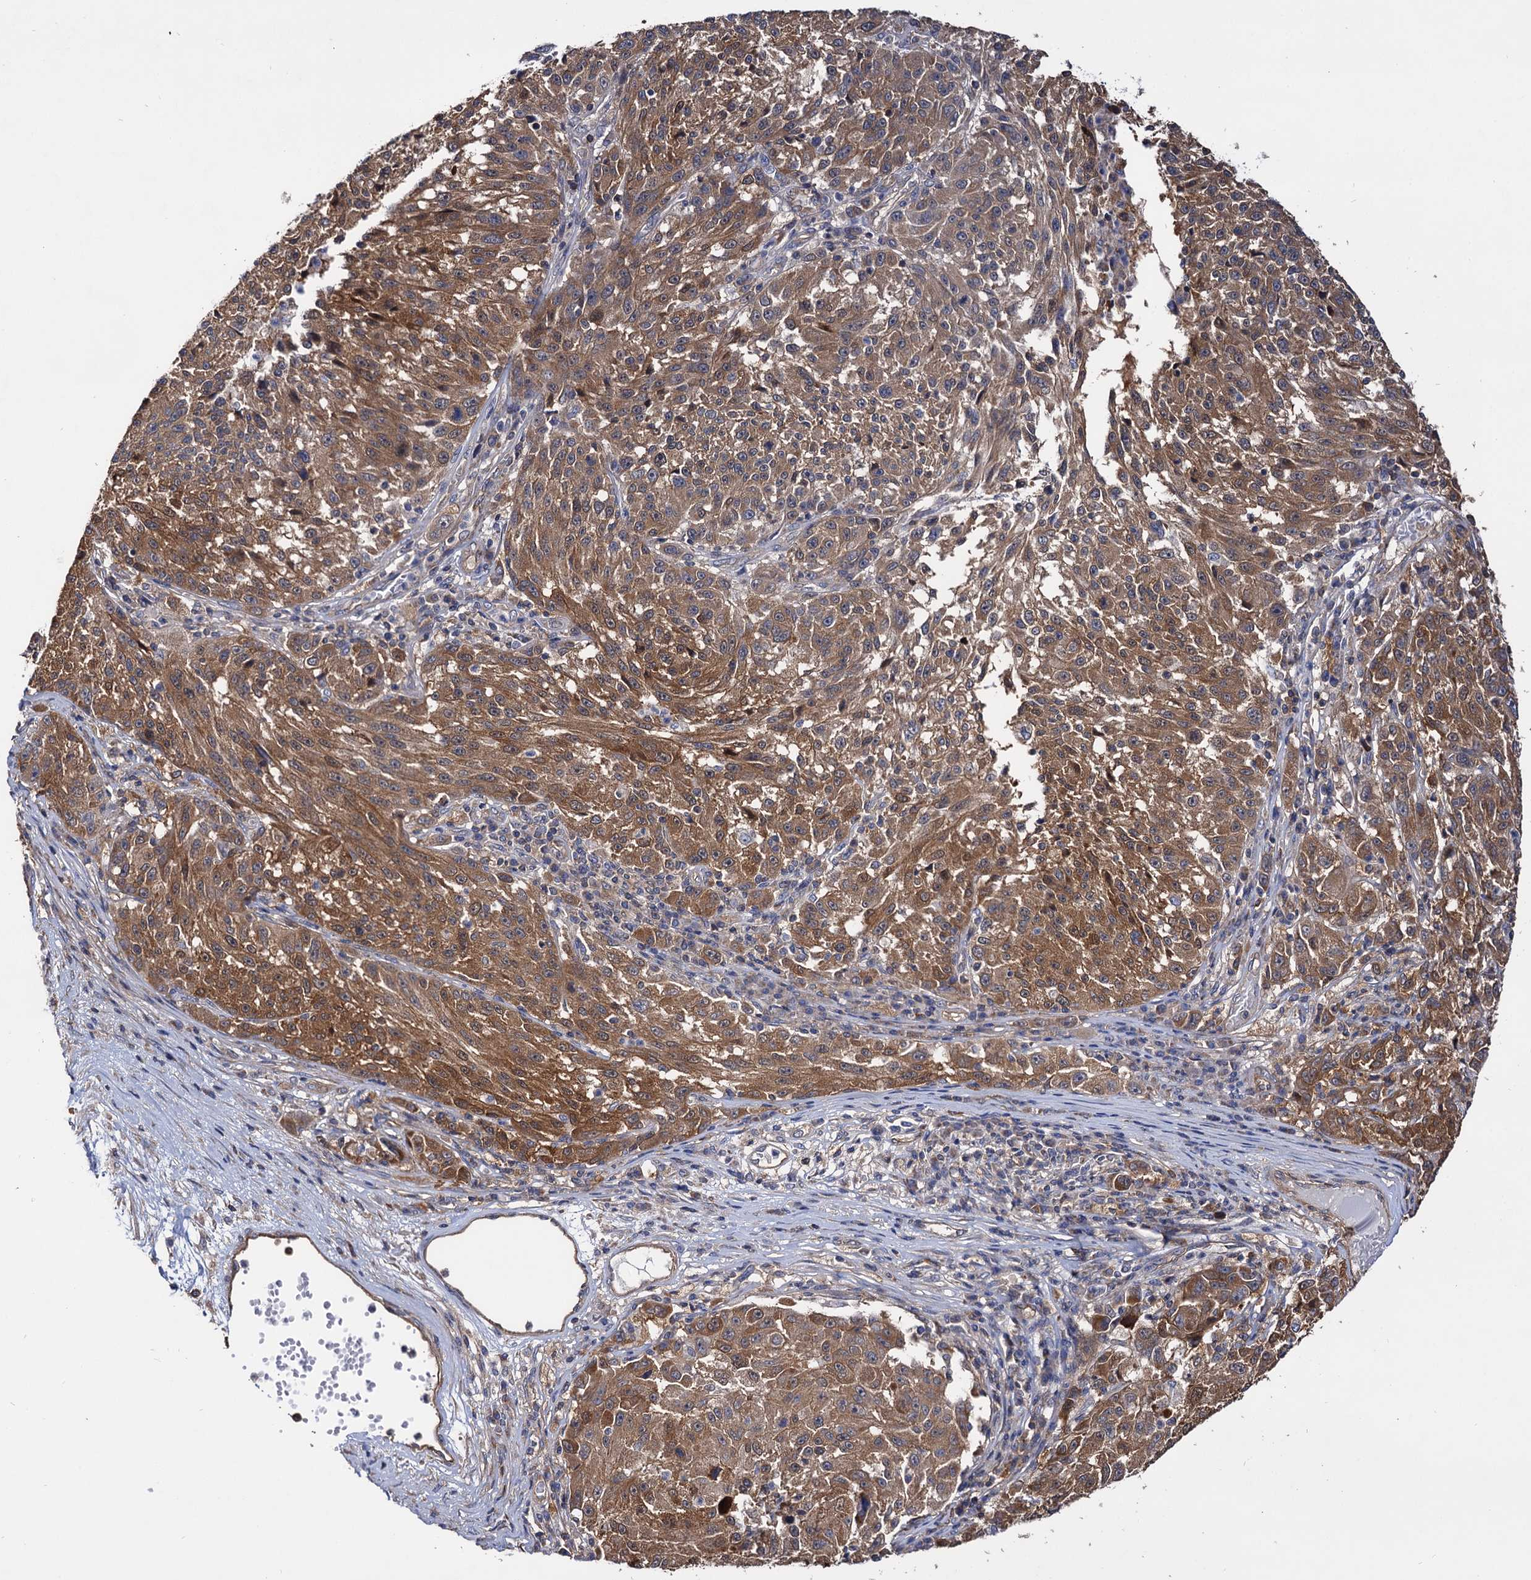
{"staining": {"intensity": "moderate", "quantity": ">75%", "location": "cytoplasmic/membranous"}, "tissue": "melanoma", "cell_type": "Tumor cells", "image_type": "cancer", "snomed": [{"axis": "morphology", "description": "Malignant melanoma, NOS"}, {"axis": "topography", "description": "Skin"}], "caption": "A medium amount of moderate cytoplasmic/membranous expression is appreciated in approximately >75% of tumor cells in malignant melanoma tissue. (Brightfield microscopy of DAB IHC at high magnification).", "gene": "IDI1", "patient": {"sex": "male", "age": 53}}